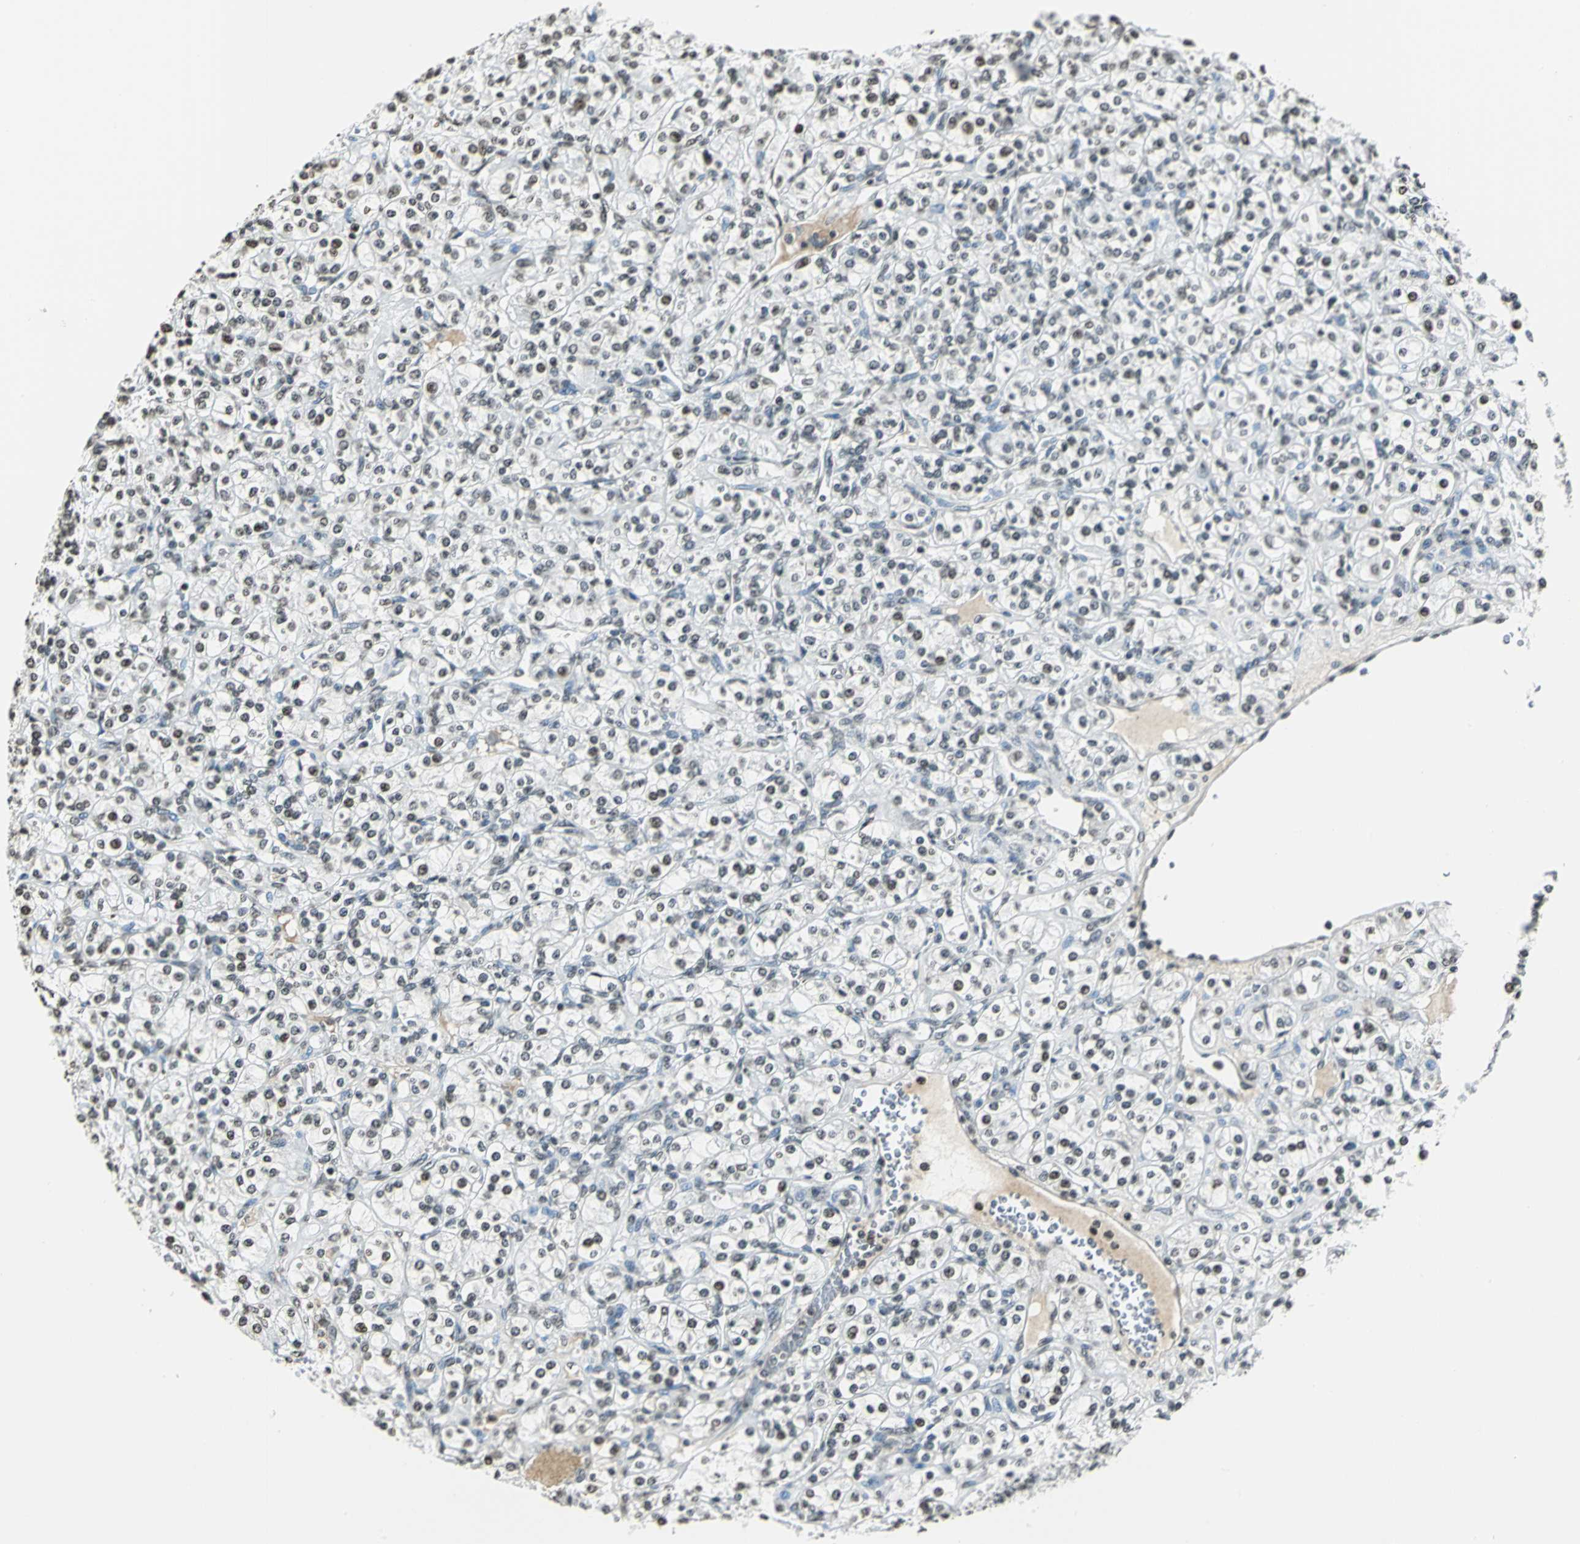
{"staining": {"intensity": "moderate", "quantity": "<25%", "location": "nuclear"}, "tissue": "renal cancer", "cell_type": "Tumor cells", "image_type": "cancer", "snomed": [{"axis": "morphology", "description": "Adenocarcinoma, NOS"}, {"axis": "topography", "description": "Kidney"}], "caption": "This is an image of immunohistochemistry staining of adenocarcinoma (renal), which shows moderate positivity in the nuclear of tumor cells.", "gene": "MCM4", "patient": {"sex": "male", "age": 77}}